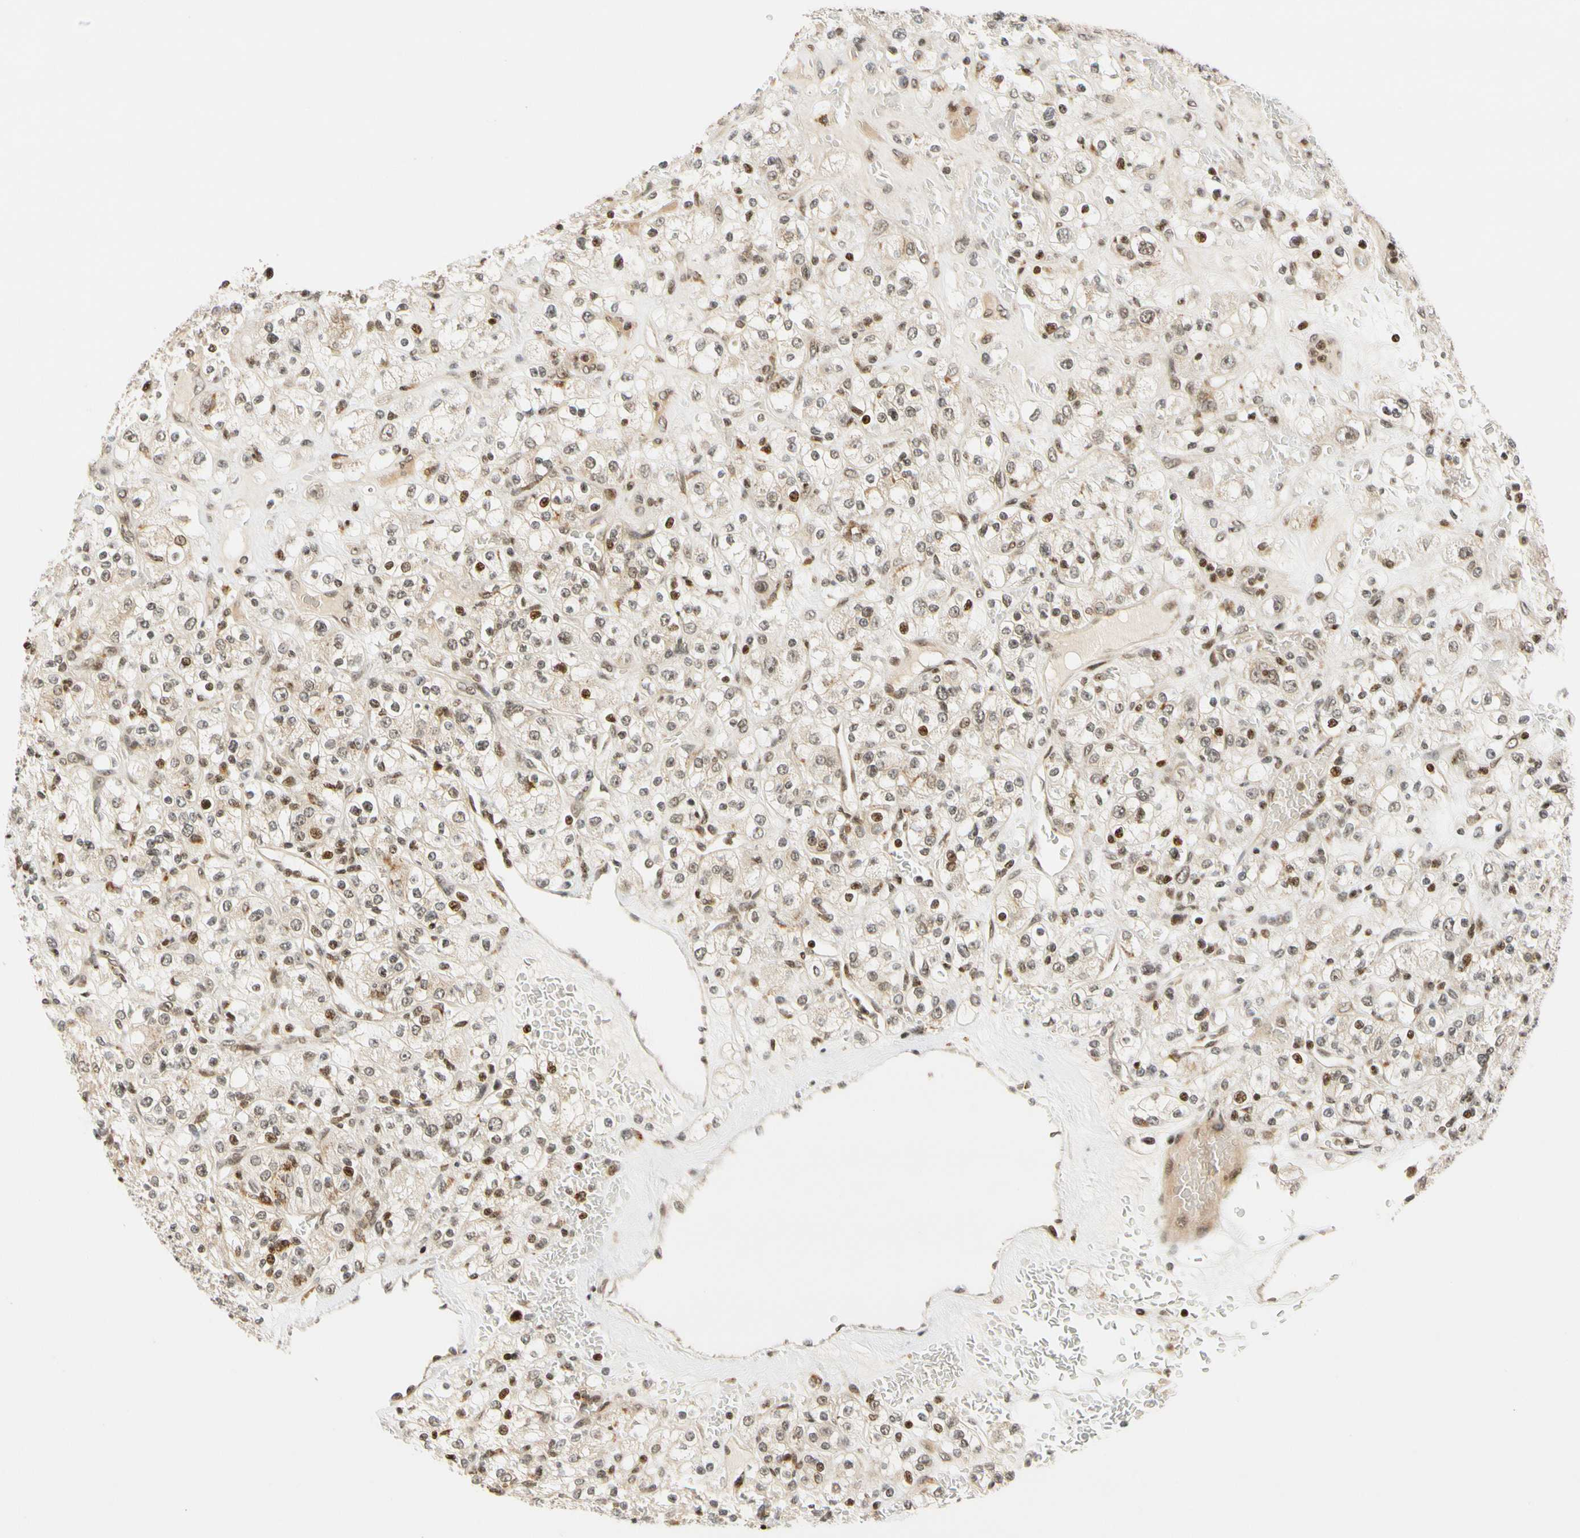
{"staining": {"intensity": "moderate", "quantity": ">75%", "location": "nuclear"}, "tissue": "renal cancer", "cell_type": "Tumor cells", "image_type": "cancer", "snomed": [{"axis": "morphology", "description": "Normal tissue, NOS"}, {"axis": "morphology", "description": "Adenocarcinoma, NOS"}, {"axis": "topography", "description": "Kidney"}], "caption": "A high-resolution micrograph shows immunohistochemistry staining of adenocarcinoma (renal), which displays moderate nuclear positivity in about >75% of tumor cells. (brown staining indicates protein expression, while blue staining denotes nuclei).", "gene": "CDK7", "patient": {"sex": "female", "age": 72}}